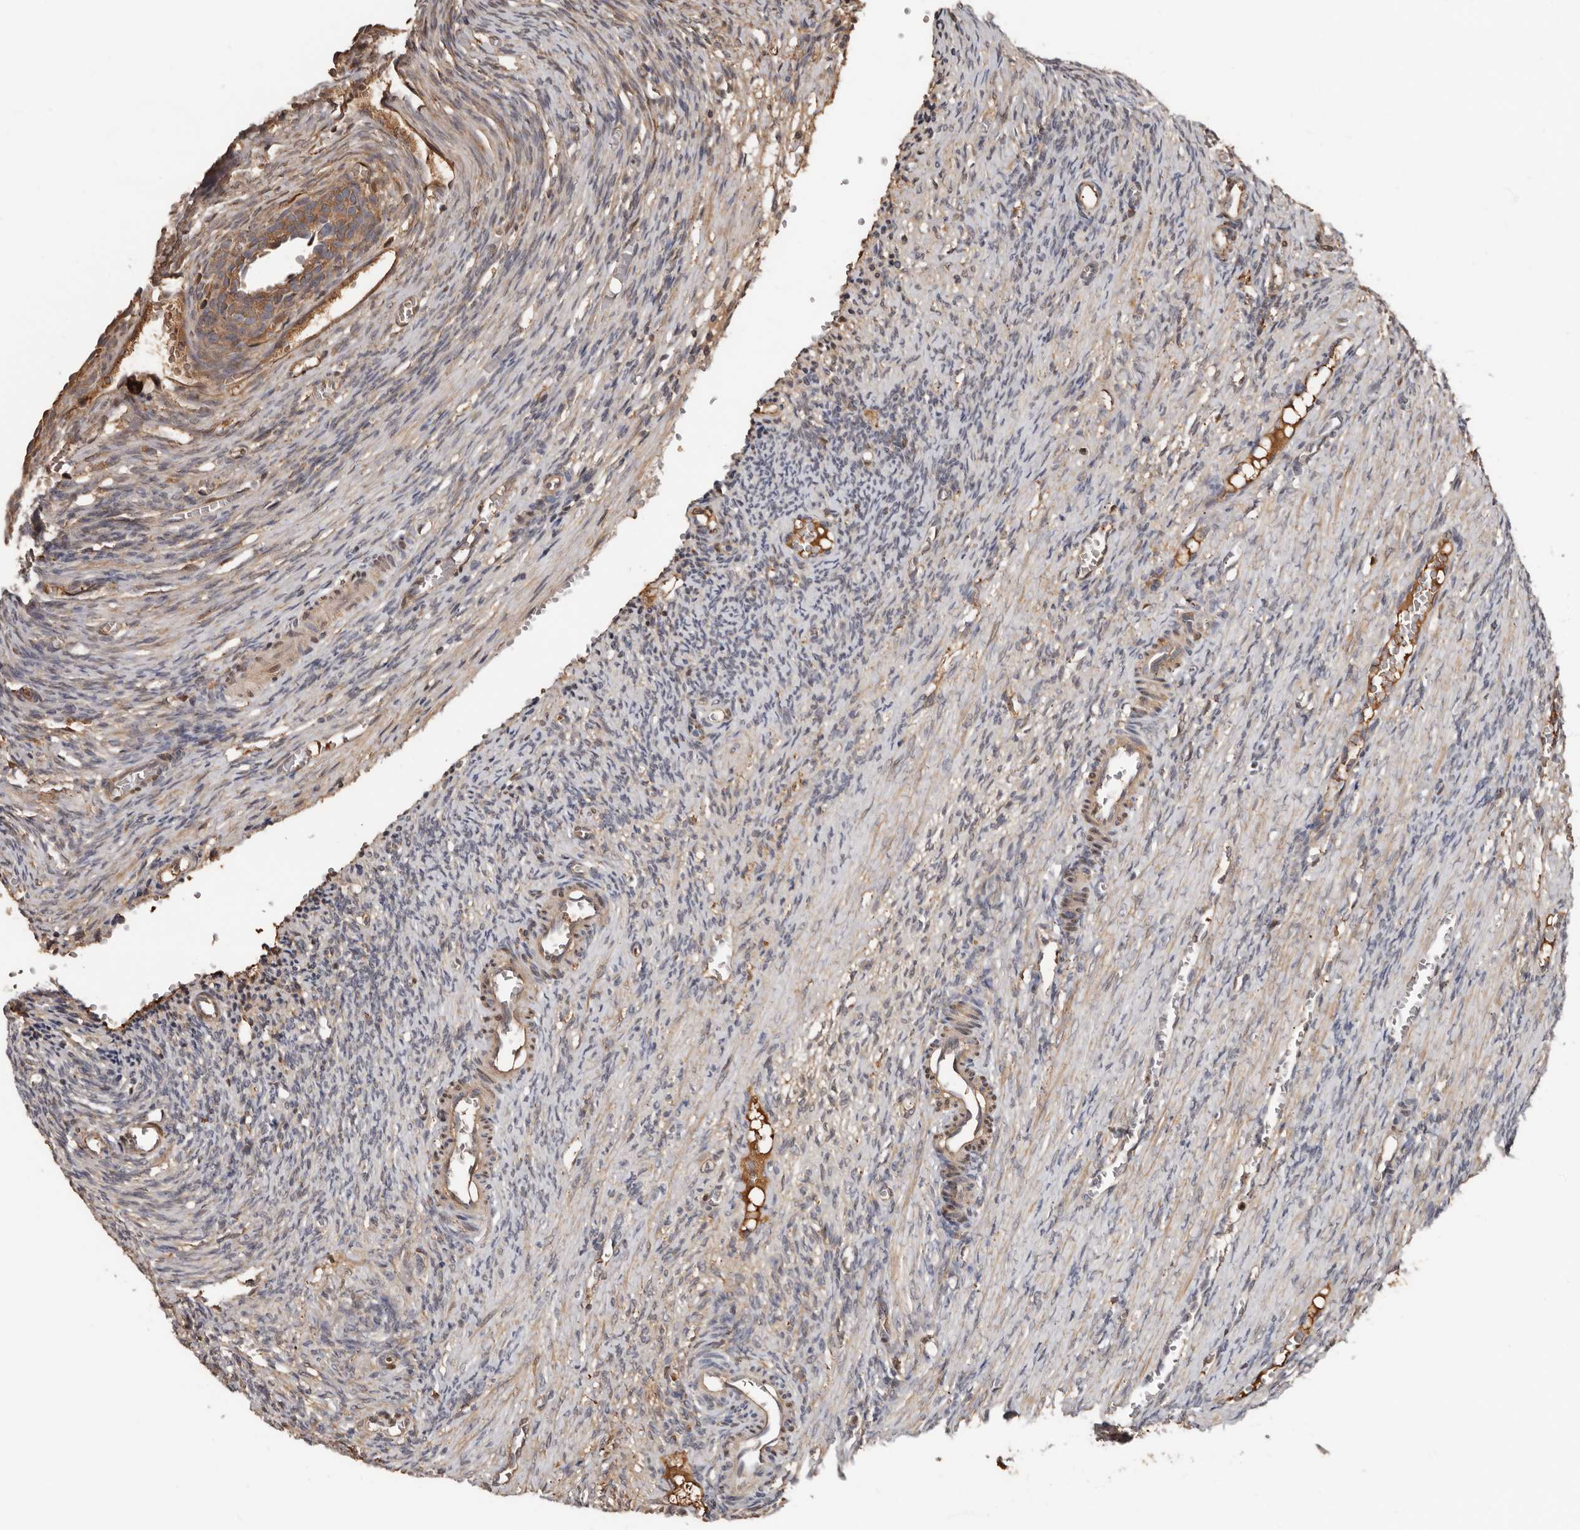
{"staining": {"intensity": "weak", "quantity": "<25%", "location": "cytoplasmic/membranous"}, "tissue": "ovary", "cell_type": "Ovarian stroma cells", "image_type": "normal", "snomed": [{"axis": "morphology", "description": "Normal tissue, NOS"}, {"axis": "topography", "description": "Ovary"}], "caption": "There is no significant staining in ovarian stroma cells of ovary.", "gene": "LRGUK", "patient": {"sex": "female", "age": 27}}